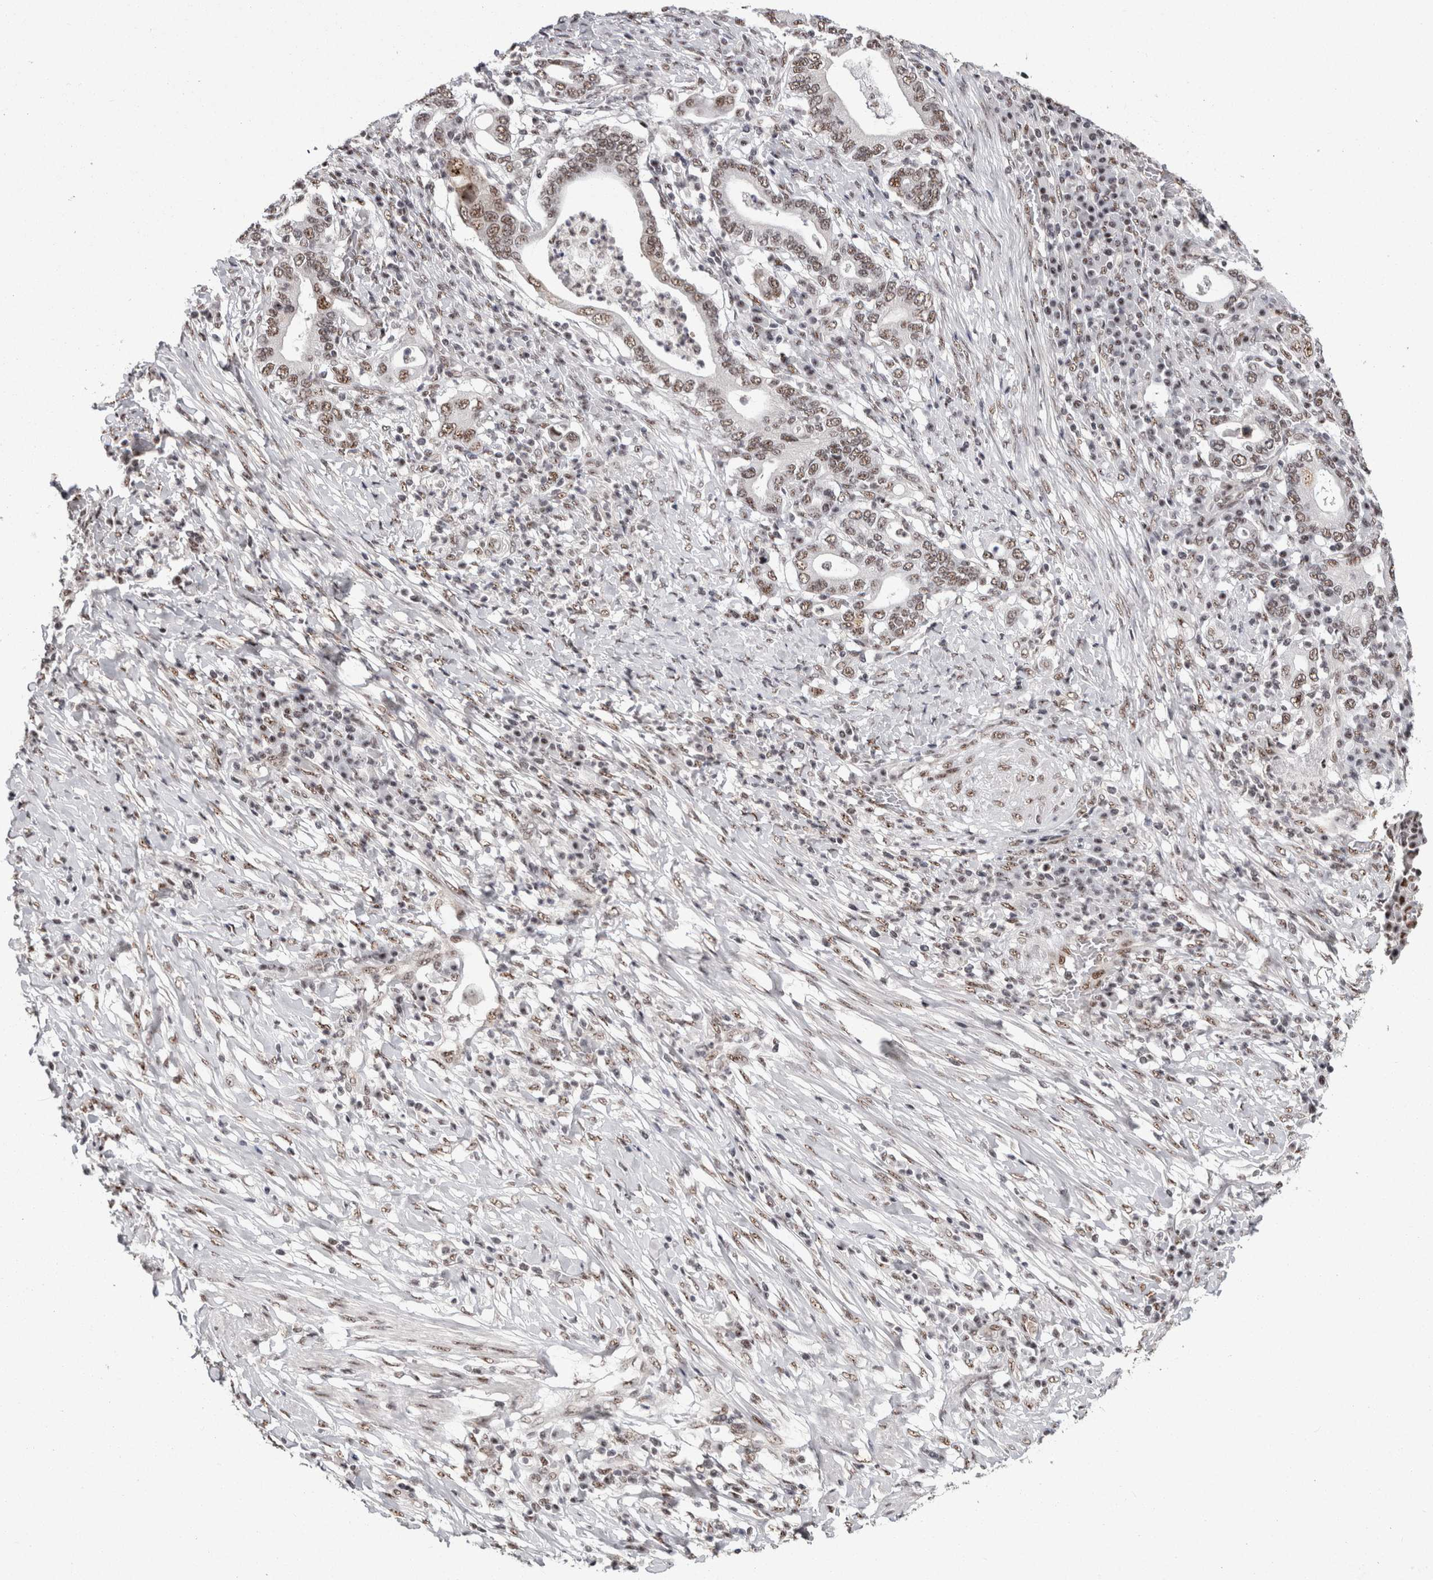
{"staining": {"intensity": "weak", "quantity": ">75%", "location": "nuclear"}, "tissue": "stomach cancer", "cell_type": "Tumor cells", "image_type": "cancer", "snomed": [{"axis": "morphology", "description": "Normal tissue, NOS"}, {"axis": "morphology", "description": "Adenocarcinoma, NOS"}, {"axis": "topography", "description": "Esophagus"}, {"axis": "topography", "description": "Stomach, upper"}, {"axis": "topography", "description": "Peripheral nerve tissue"}], "caption": "The image shows a brown stain indicating the presence of a protein in the nuclear of tumor cells in stomach adenocarcinoma.", "gene": "MKNK1", "patient": {"sex": "male", "age": 62}}